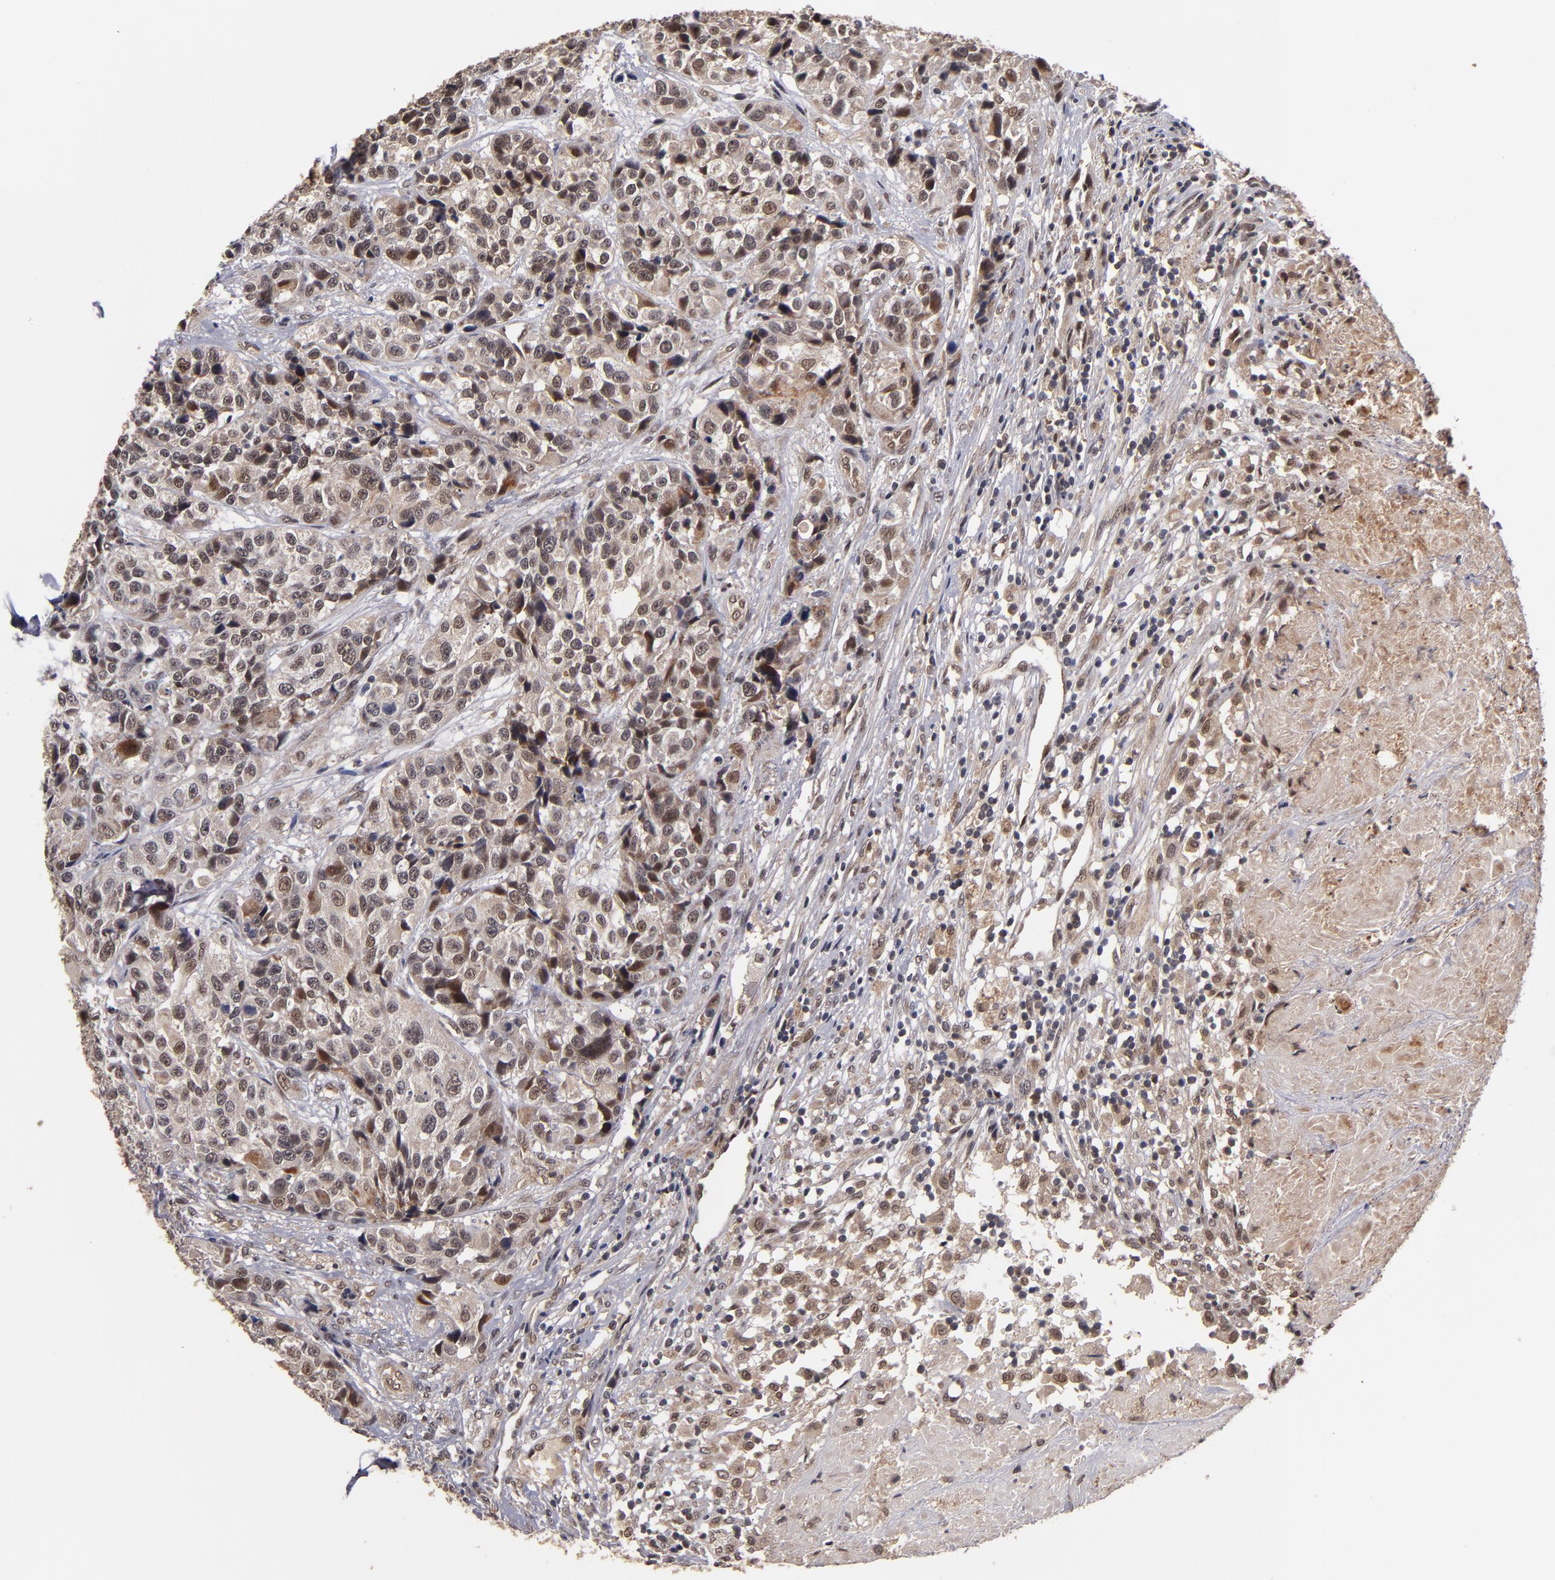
{"staining": {"intensity": "weak", "quantity": ">75%", "location": "cytoplasmic/membranous"}, "tissue": "urothelial cancer", "cell_type": "Tumor cells", "image_type": "cancer", "snomed": [{"axis": "morphology", "description": "Urothelial carcinoma, High grade"}, {"axis": "topography", "description": "Urinary bladder"}], "caption": "Approximately >75% of tumor cells in human high-grade urothelial carcinoma display weak cytoplasmic/membranous protein staining as visualized by brown immunohistochemical staining.", "gene": "CUL5", "patient": {"sex": "female", "age": 81}}